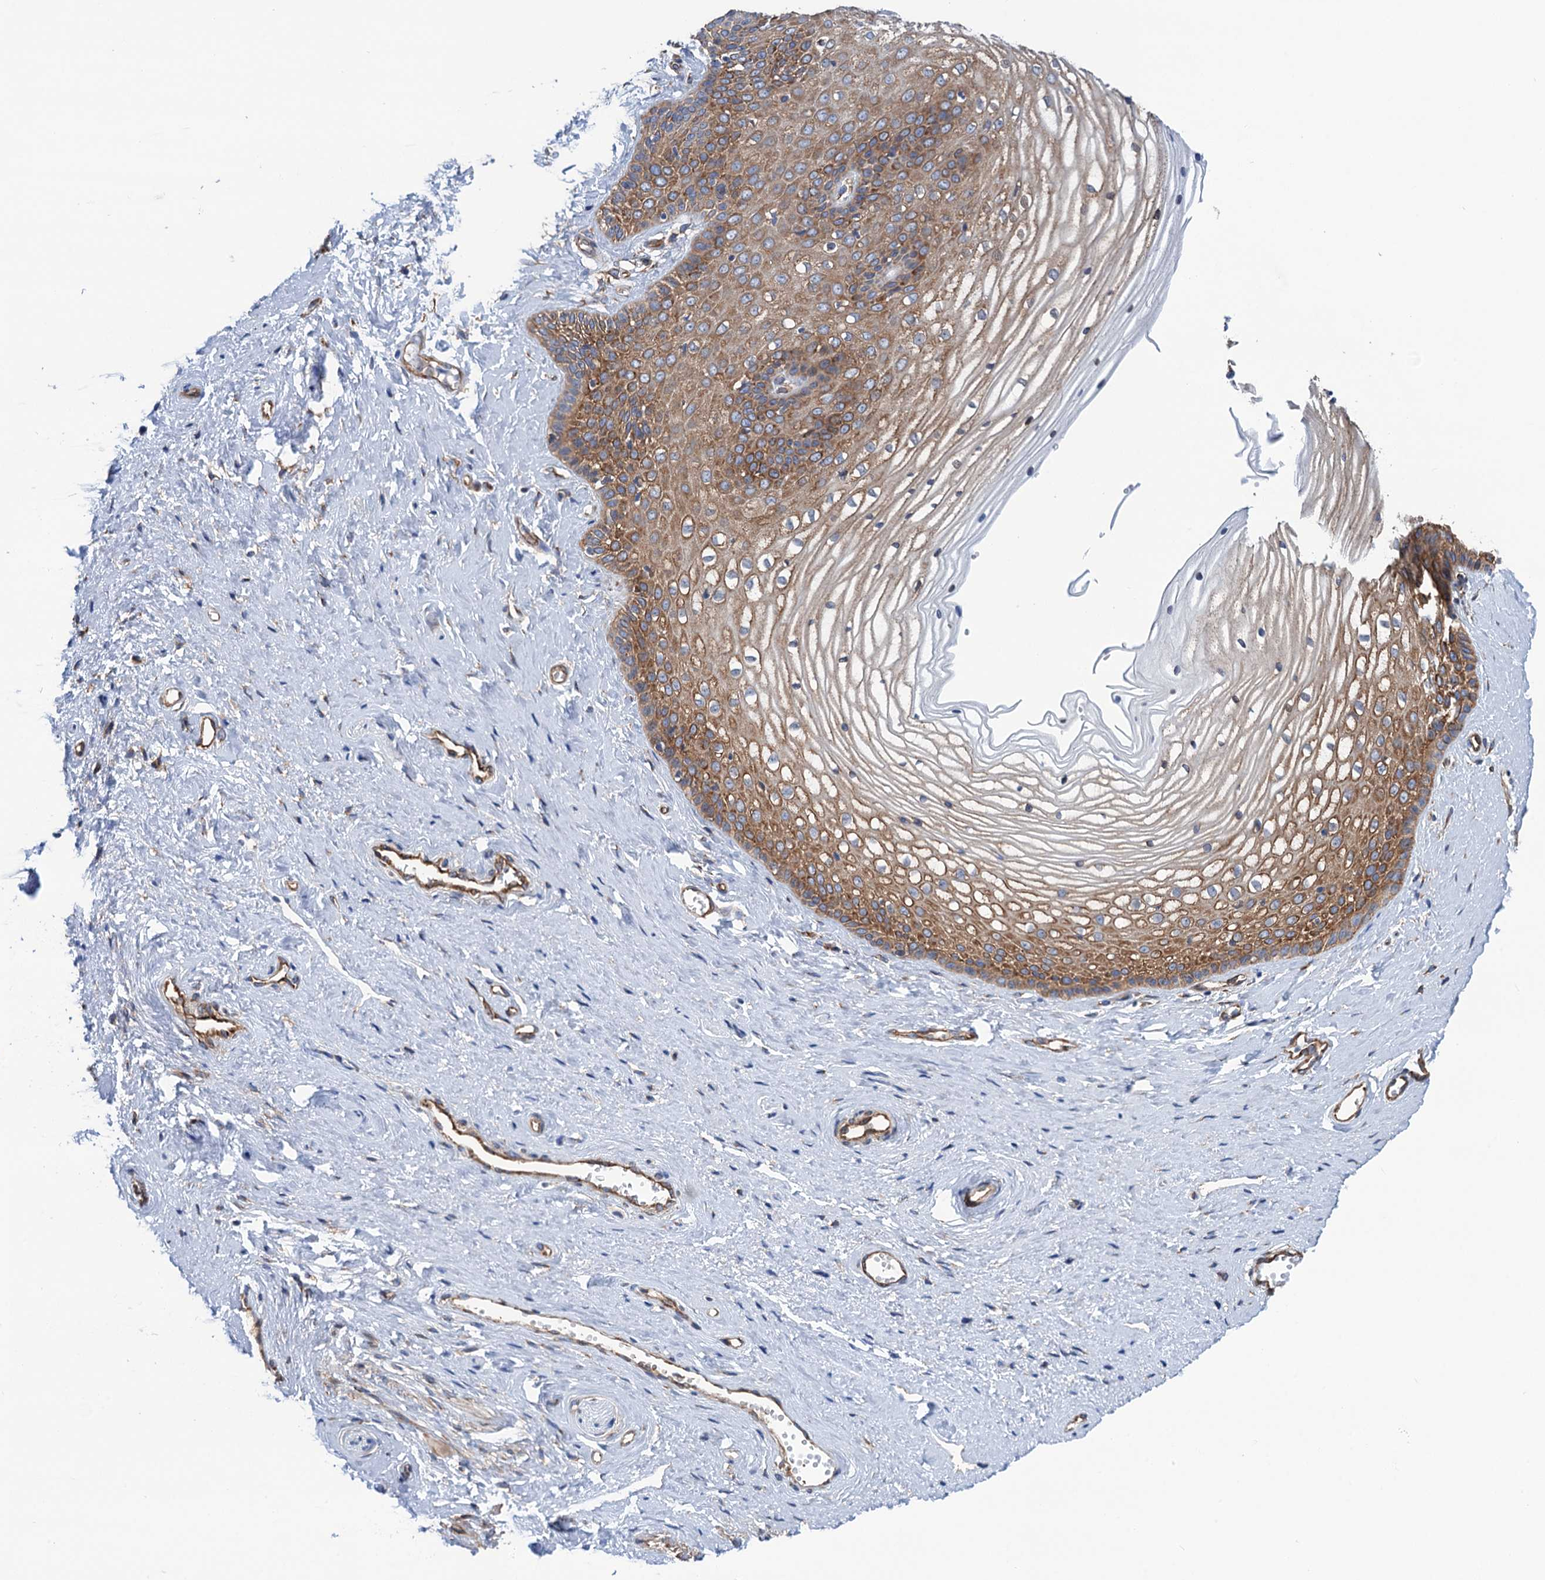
{"staining": {"intensity": "moderate", "quantity": ">75%", "location": "cytoplasmic/membranous"}, "tissue": "vagina", "cell_type": "Squamous epithelial cells", "image_type": "normal", "snomed": [{"axis": "morphology", "description": "Normal tissue, NOS"}, {"axis": "topography", "description": "Vagina"}, {"axis": "topography", "description": "Cervix"}], "caption": "Squamous epithelial cells reveal medium levels of moderate cytoplasmic/membranous expression in approximately >75% of cells in benign human vagina.", "gene": "SLC12A7", "patient": {"sex": "female", "age": 40}}